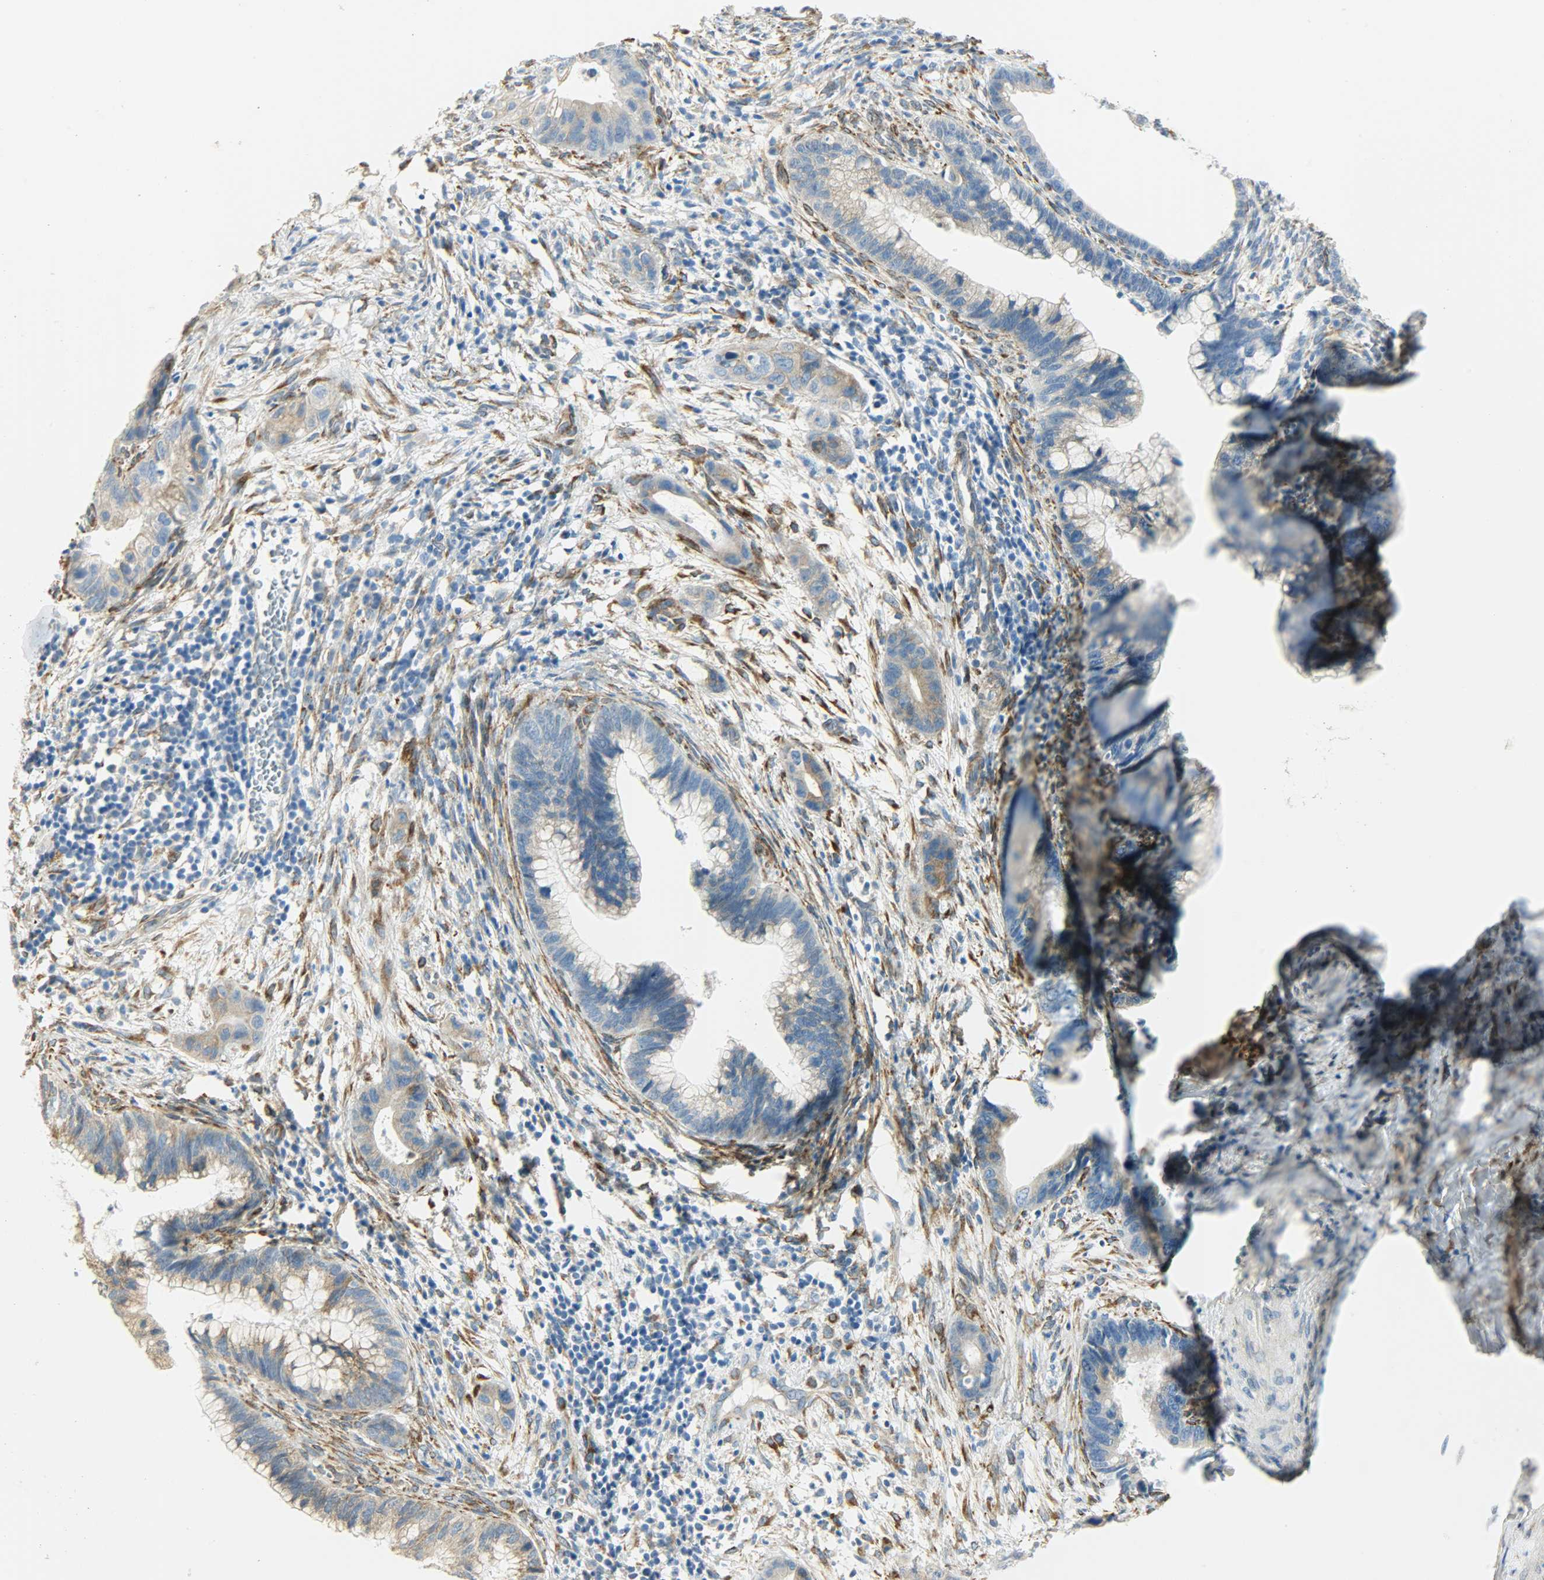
{"staining": {"intensity": "moderate", "quantity": "25%-75%", "location": "cytoplasmic/membranous"}, "tissue": "cervical cancer", "cell_type": "Tumor cells", "image_type": "cancer", "snomed": [{"axis": "morphology", "description": "Adenocarcinoma, NOS"}, {"axis": "topography", "description": "Cervix"}], "caption": "DAB (3,3'-diaminobenzidine) immunohistochemical staining of human cervical cancer (adenocarcinoma) demonstrates moderate cytoplasmic/membranous protein expression in about 25%-75% of tumor cells.", "gene": "PKD2", "patient": {"sex": "female", "age": 44}}